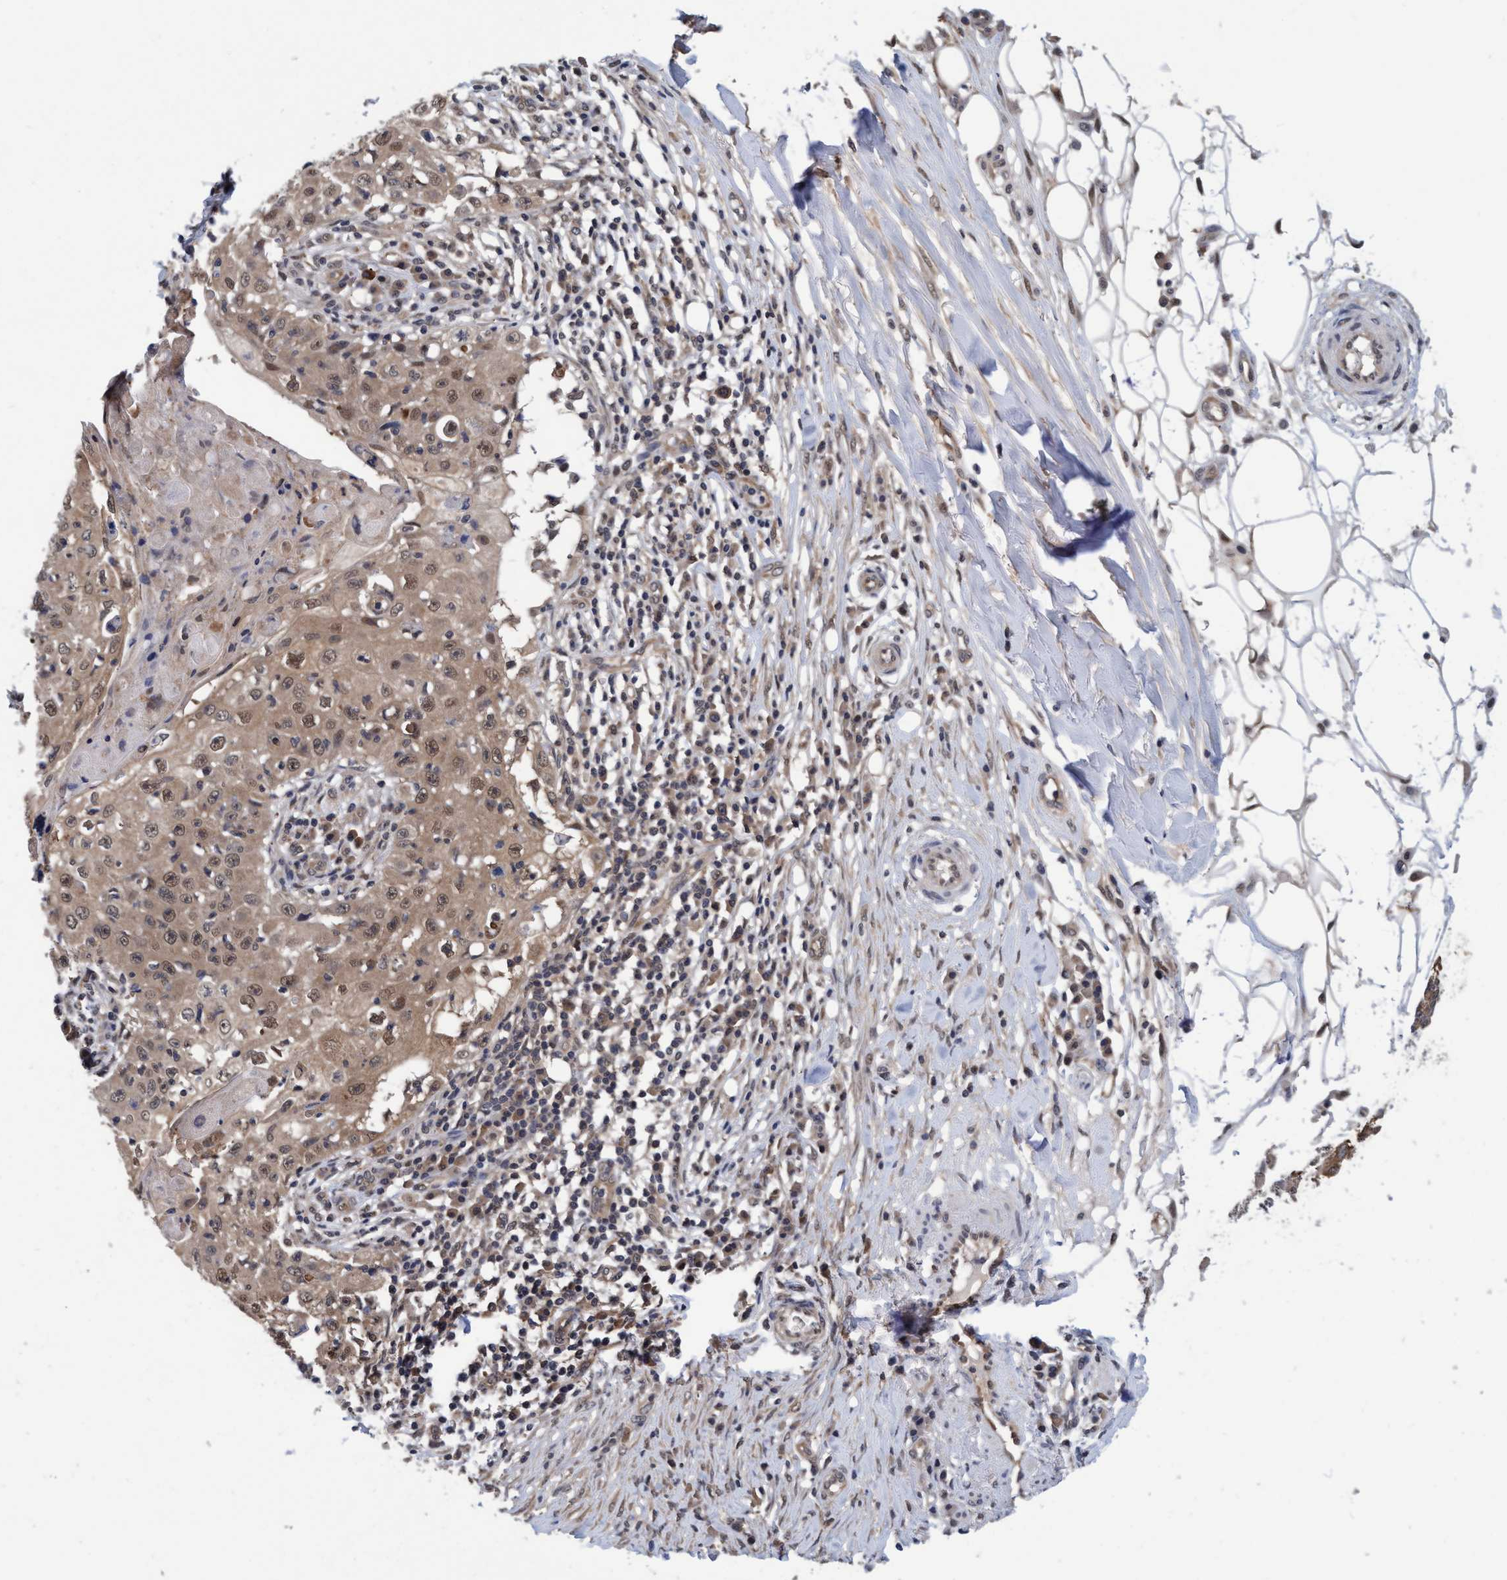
{"staining": {"intensity": "weak", "quantity": ">75%", "location": "cytoplasmic/membranous,nuclear"}, "tissue": "skin cancer", "cell_type": "Tumor cells", "image_type": "cancer", "snomed": [{"axis": "morphology", "description": "Squamous cell carcinoma, NOS"}, {"axis": "topography", "description": "Skin"}], "caption": "Immunohistochemical staining of human skin squamous cell carcinoma exhibits low levels of weak cytoplasmic/membranous and nuclear expression in approximately >75% of tumor cells. (DAB IHC, brown staining for protein, blue staining for nuclei).", "gene": "PSMD12", "patient": {"sex": "male", "age": 86}}